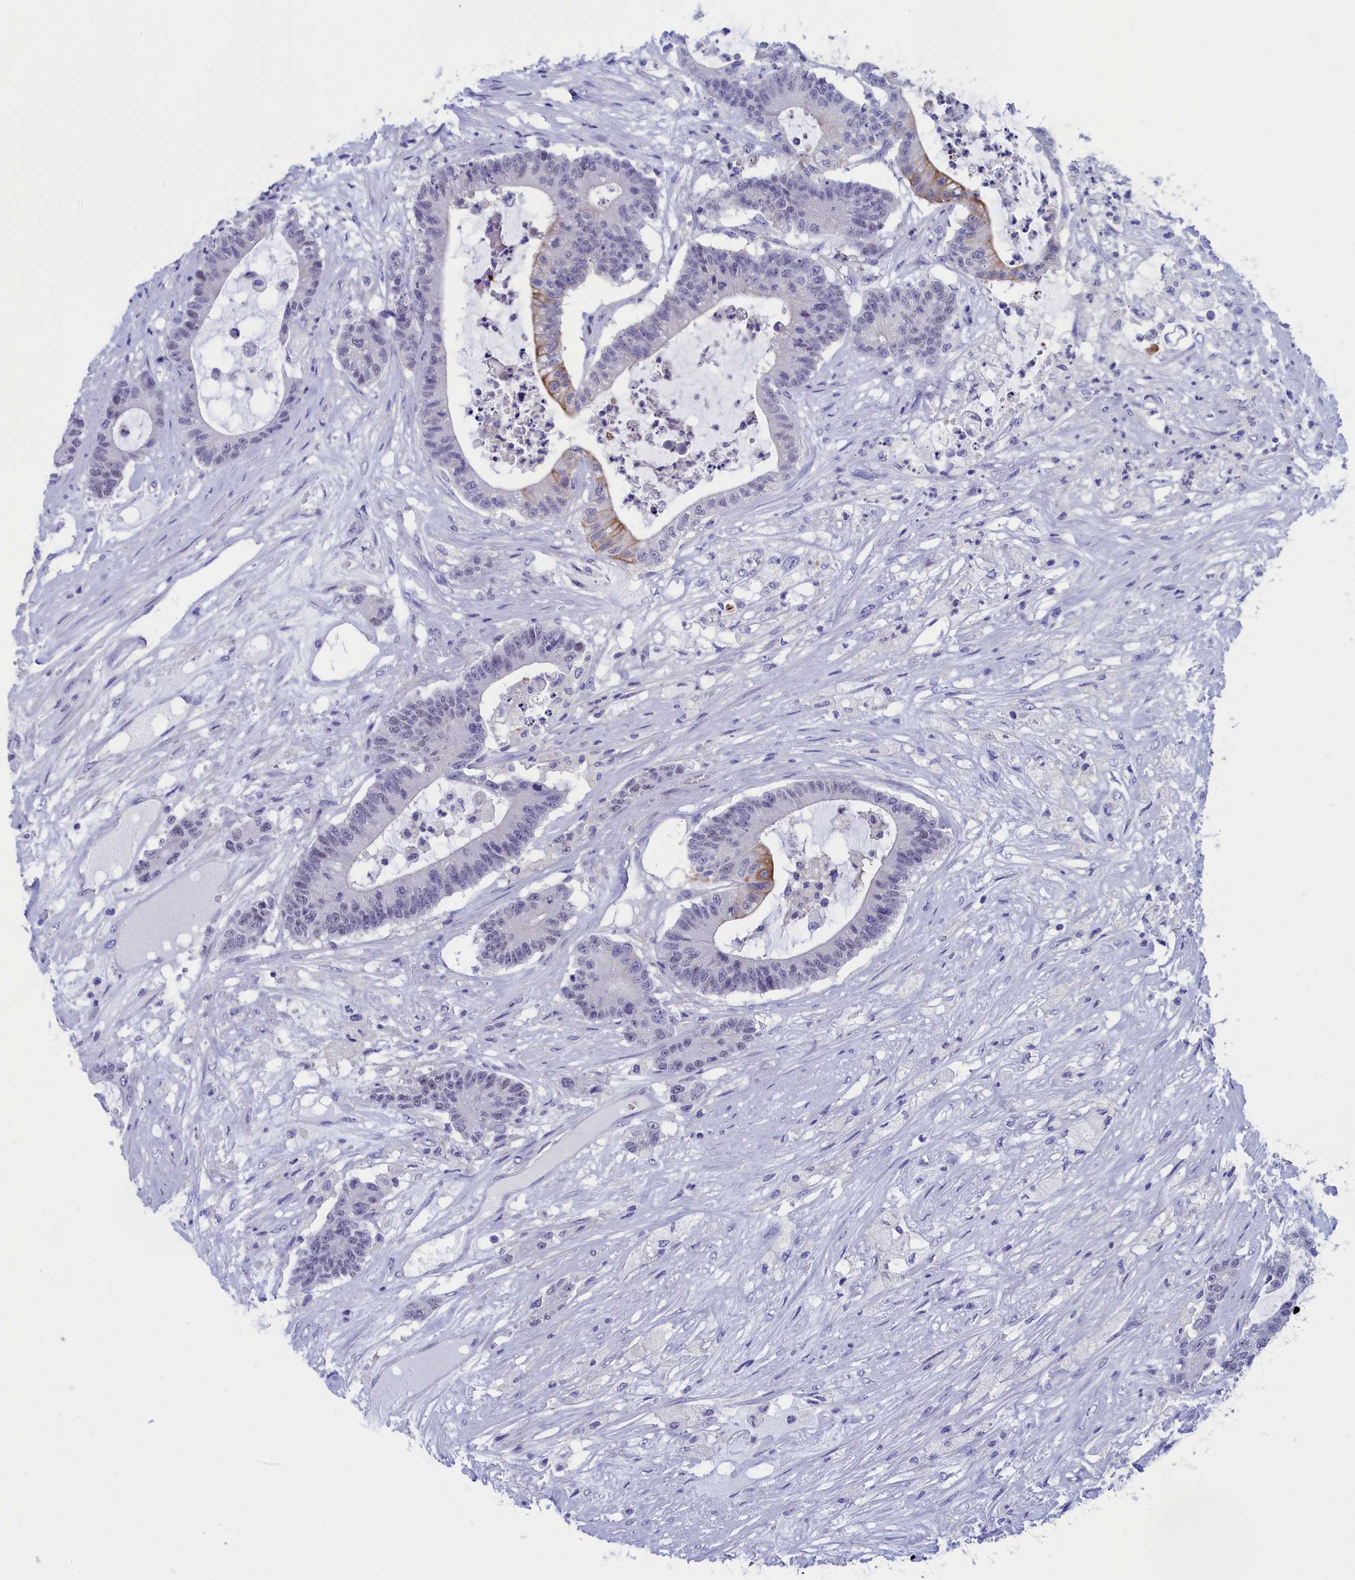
{"staining": {"intensity": "moderate", "quantity": "<25%", "location": "cytoplasmic/membranous"}, "tissue": "colorectal cancer", "cell_type": "Tumor cells", "image_type": "cancer", "snomed": [{"axis": "morphology", "description": "Adenocarcinoma, NOS"}, {"axis": "topography", "description": "Colon"}], "caption": "Colorectal cancer (adenocarcinoma) was stained to show a protein in brown. There is low levels of moderate cytoplasmic/membranous expression in approximately <25% of tumor cells.", "gene": "VPS35L", "patient": {"sex": "female", "age": 84}}